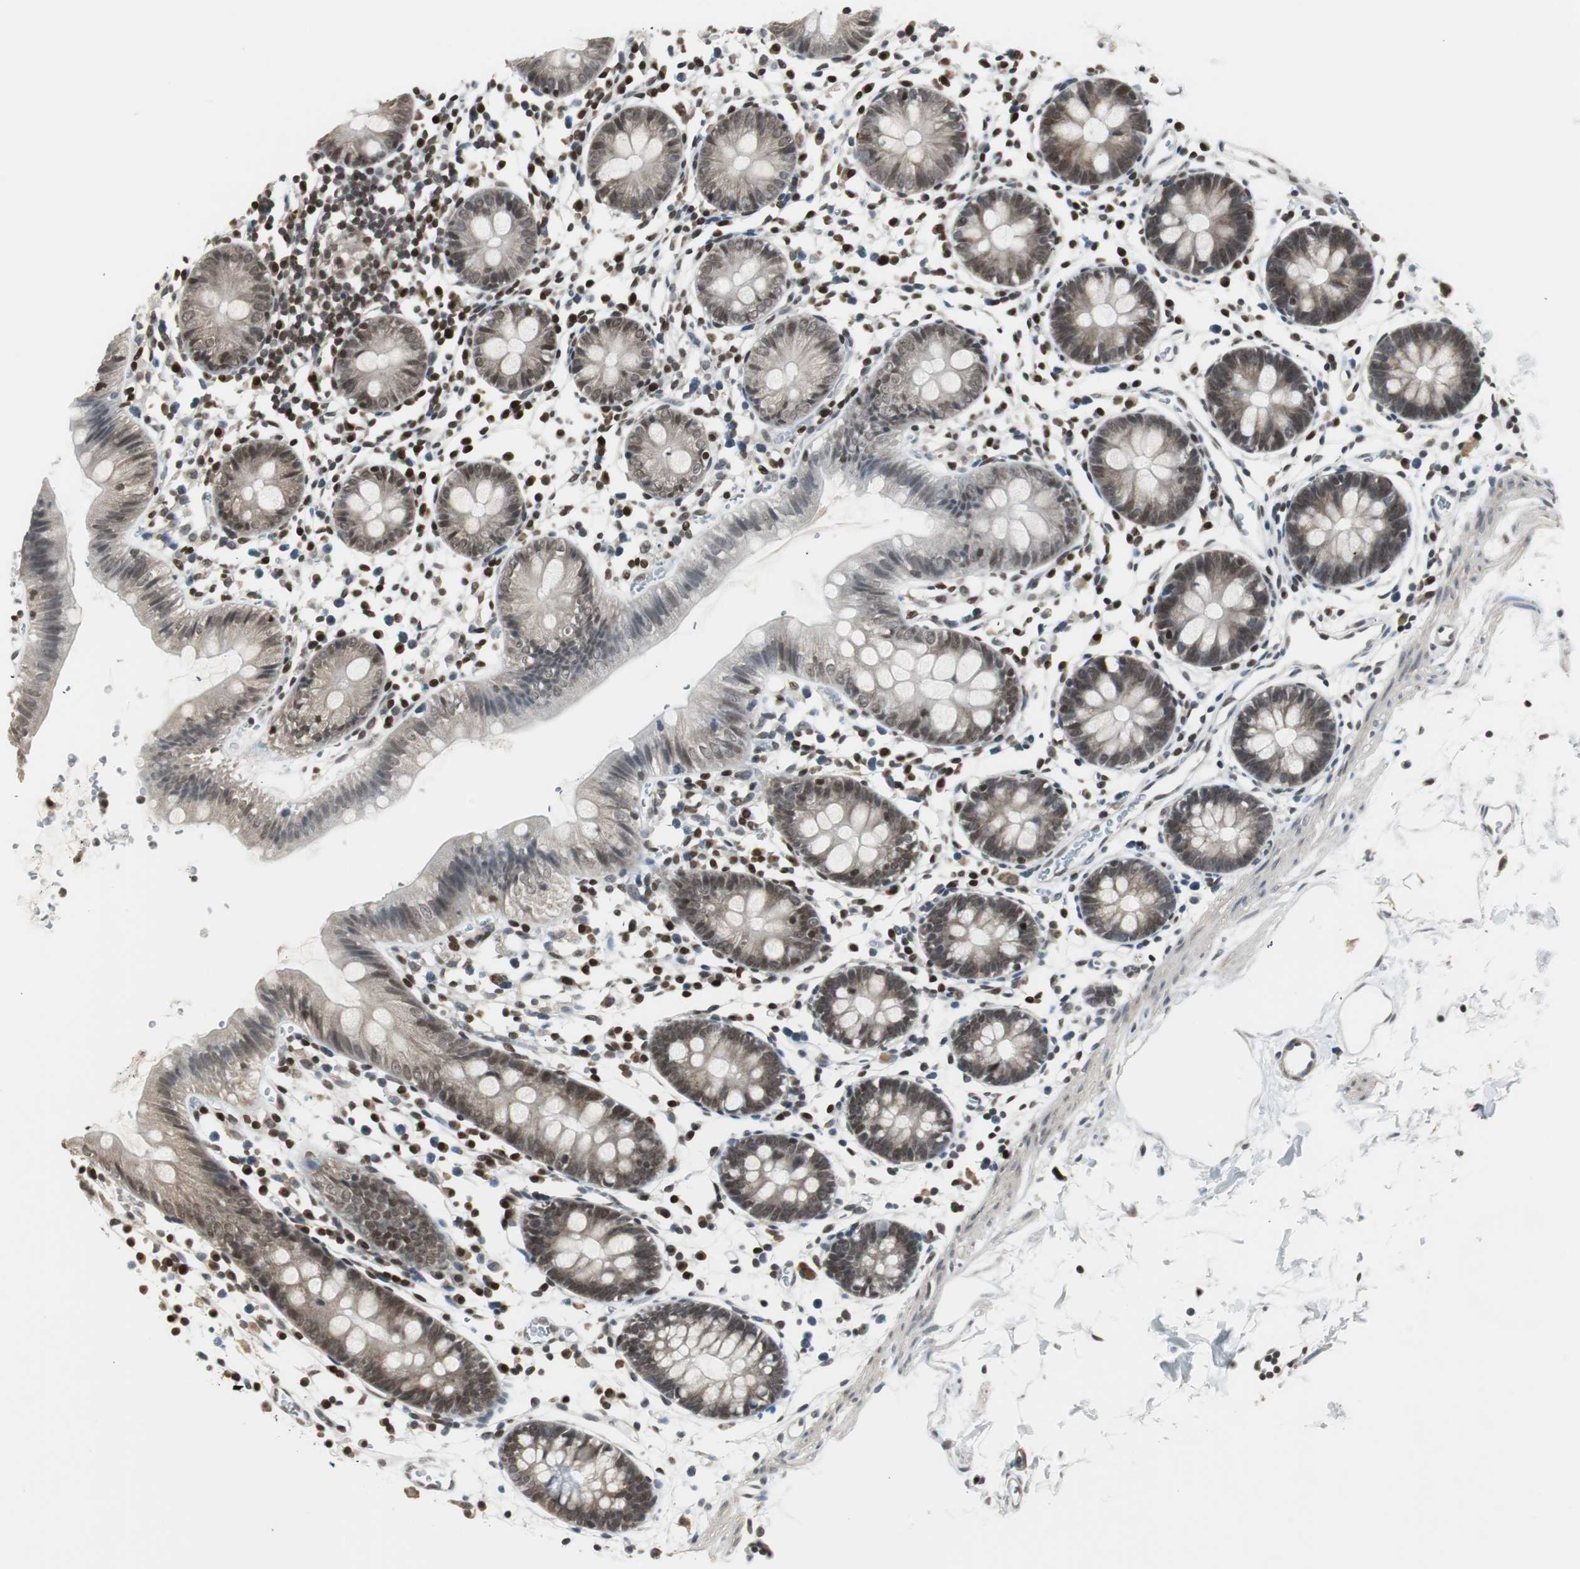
{"staining": {"intensity": "negative", "quantity": "none", "location": "none"}, "tissue": "colon", "cell_type": "Endothelial cells", "image_type": "normal", "snomed": [{"axis": "morphology", "description": "Normal tissue, NOS"}, {"axis": "topography", "description": "Colon"}], "caption": "Colon stained for a protein using immunohistochemistry (IHC) exhibits no expression endothelial cells.", "gene": "MPG", "patient": {"sex": "male", "age": 14}}